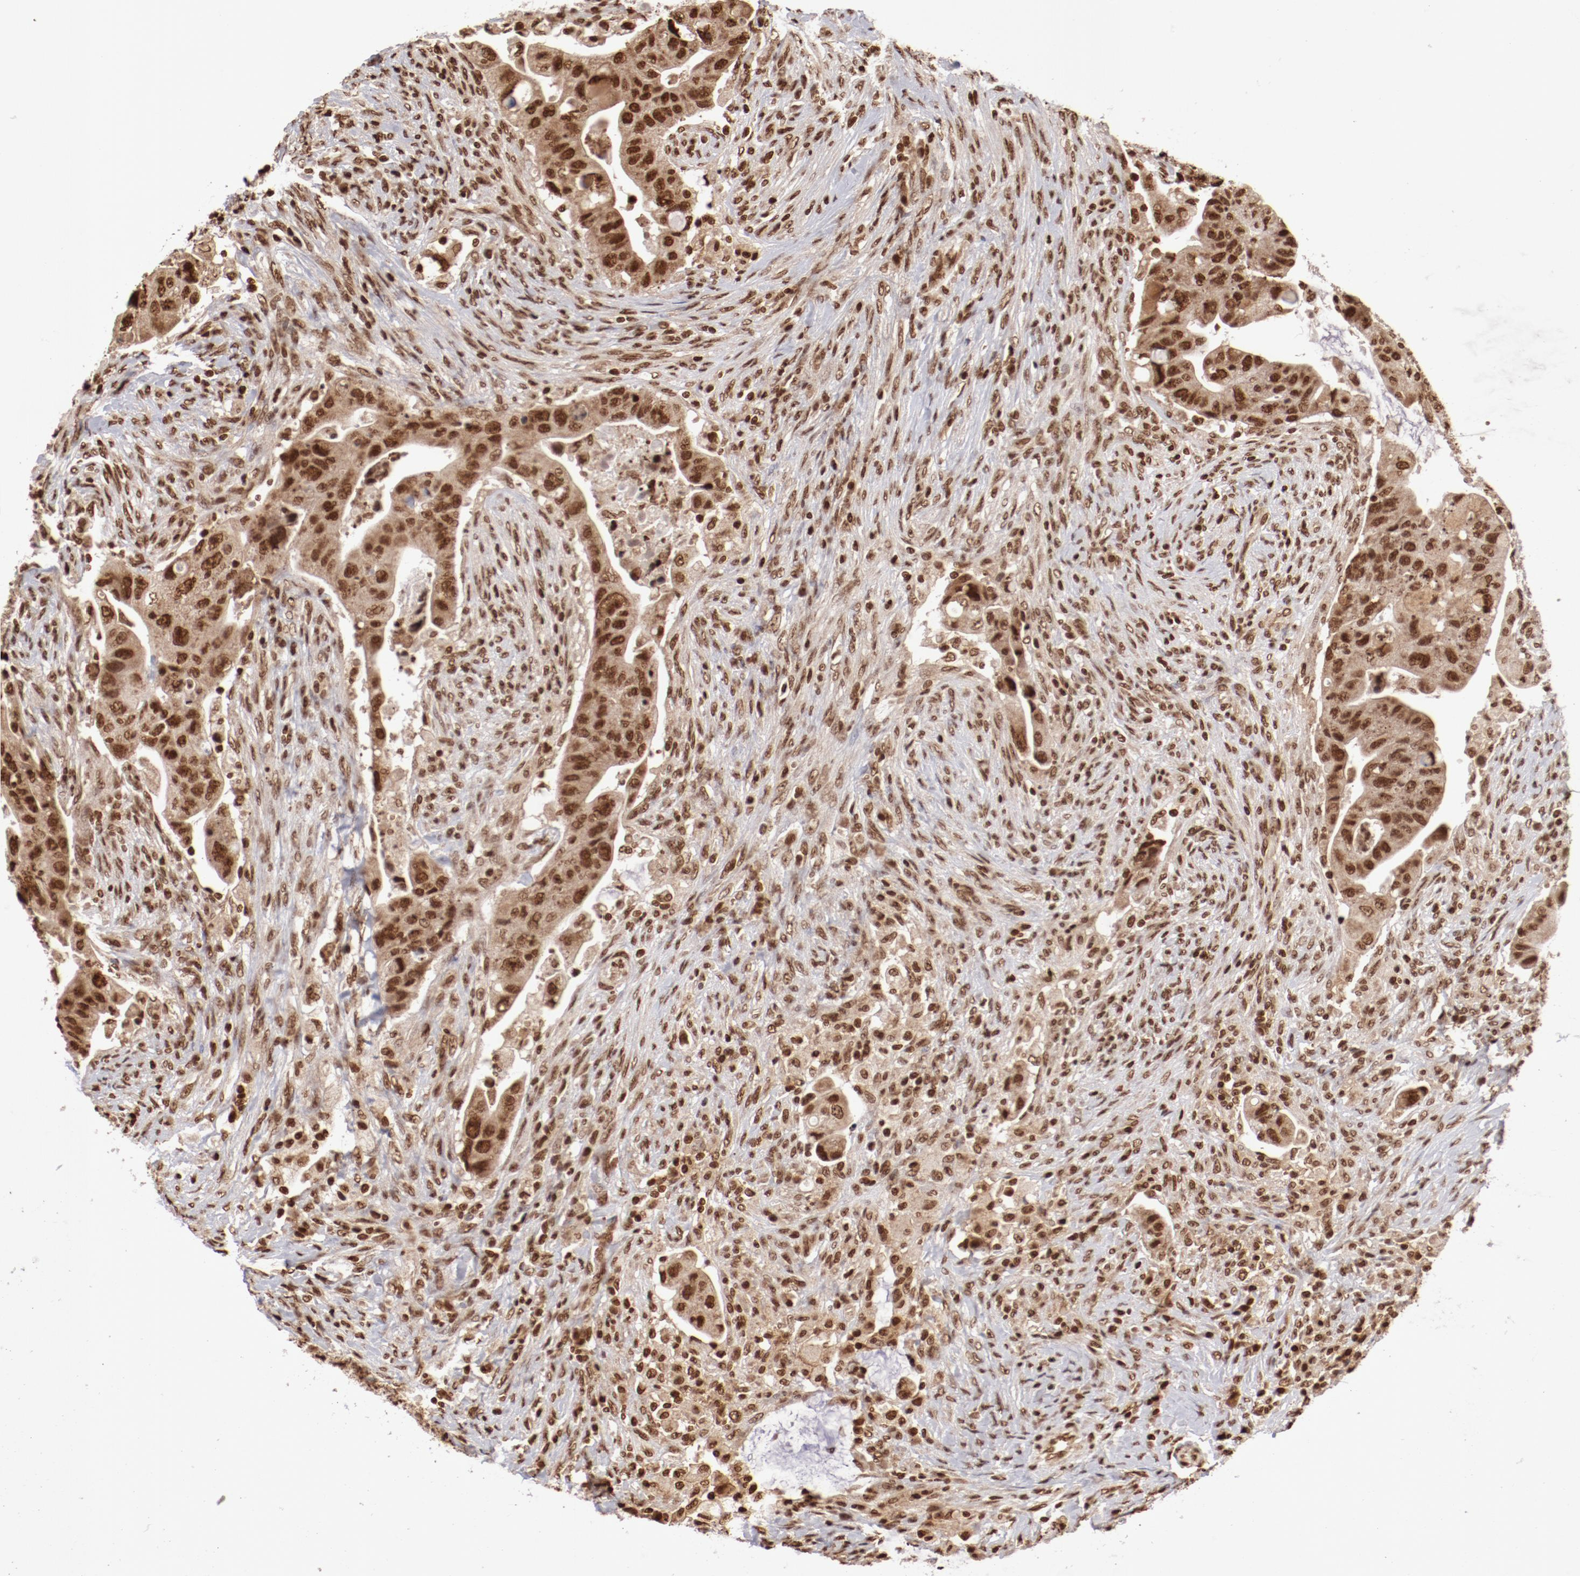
{"staining": {"intensity": "moderate", "quantity": ">75%", "location": "nuclear"}, "tissue": "colorectal cancer", "cell_type": "Tumor cells", "image_type": "cancer", "snomed": [{"axis": "morphology", "description": "Adenocarcinoma, NOS"}, {"axis": "topography", "description": "Rectum"}], "caption": "Immunohistochemical staining of human colorectal adenocarcinoma demonstrates moderate nuclear protein staining in about >75% of tumor cells. The protein is shown in brown color, while the nuclei are stained blue.", "gene": "ABL2", "patient": {"sex": "female", "age": 71}}